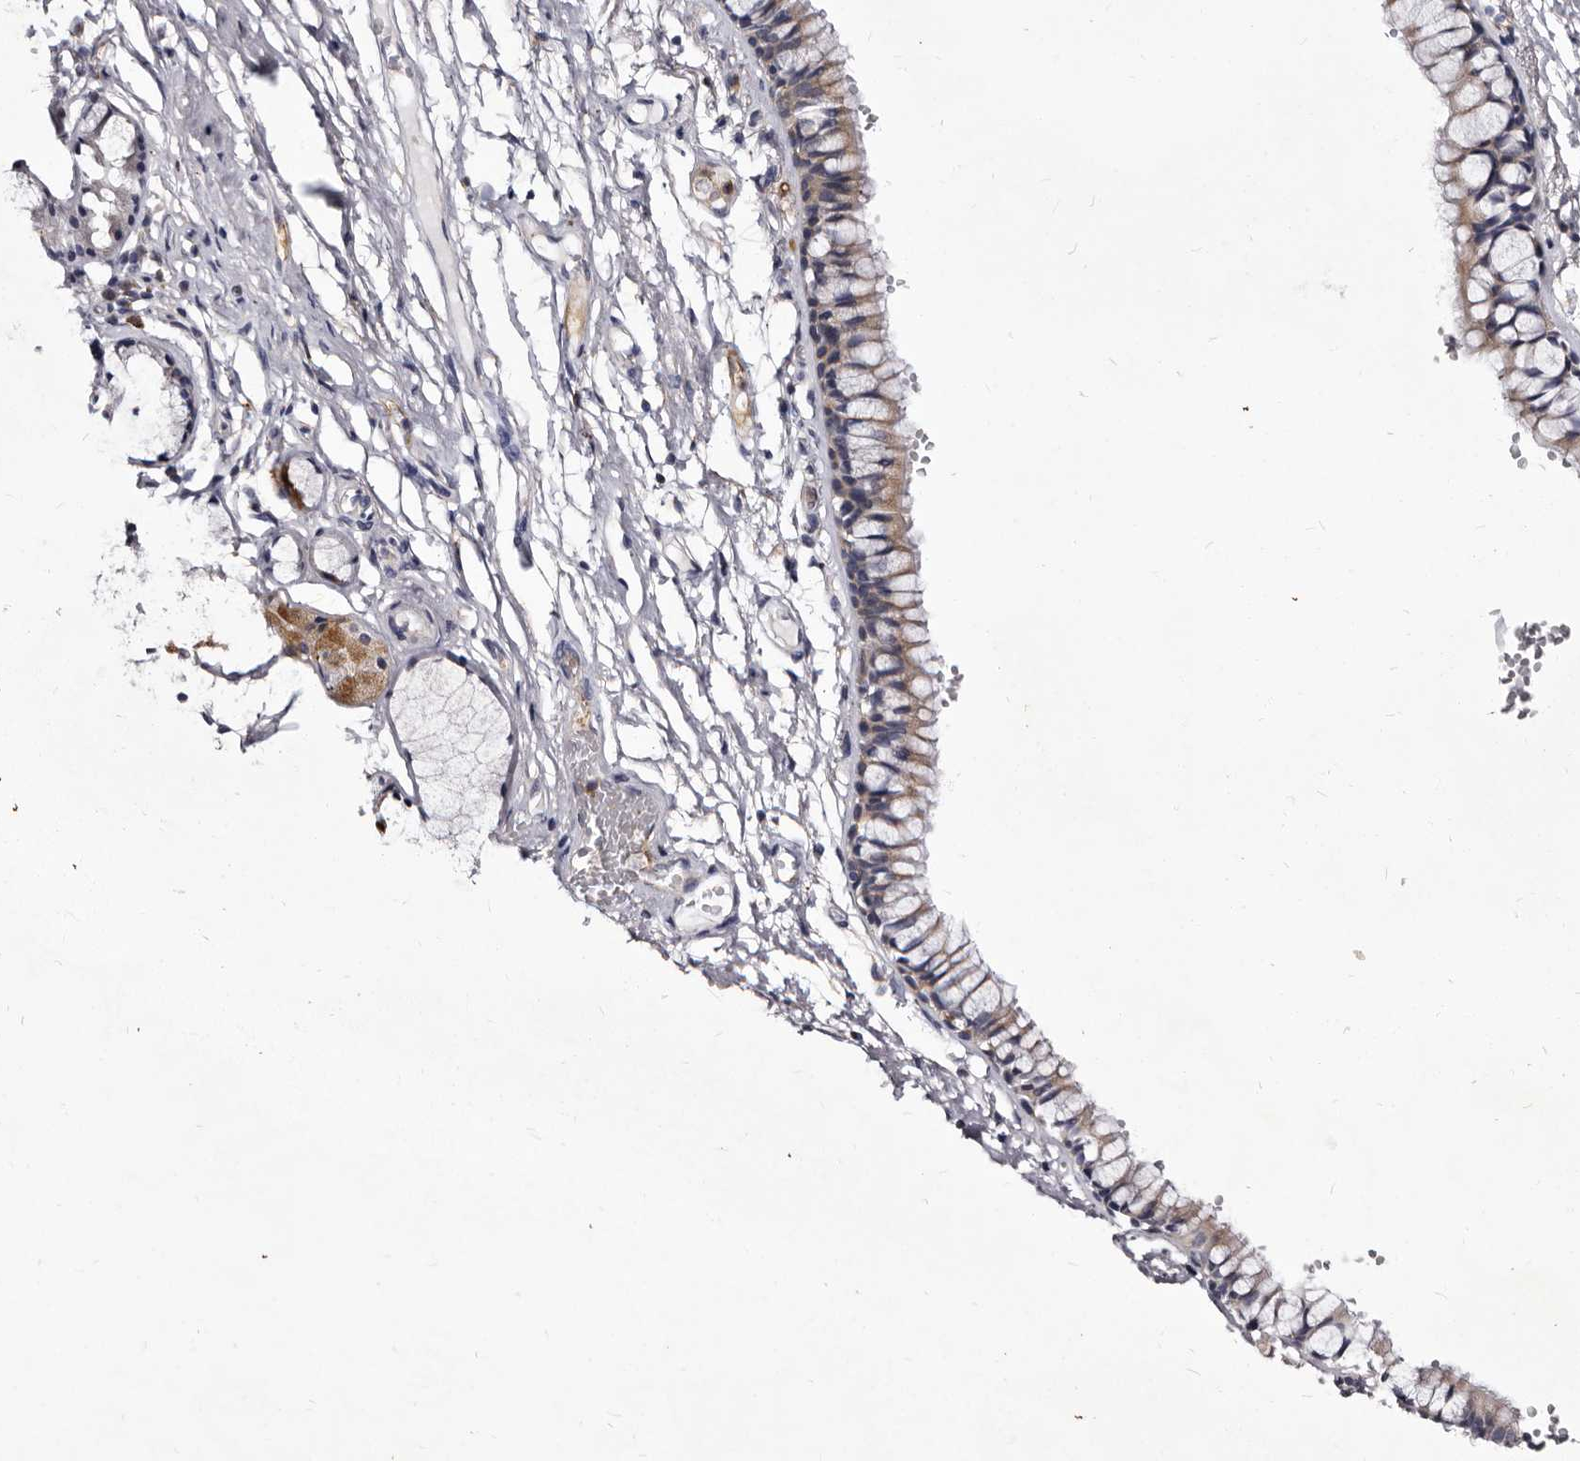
{"staining": {"intensity": "negative", "quantity": "none", "location": "none"}, "tissue": "adipose tissue", "cell_type": "Adipocytes", "image_type": "normal", "snomed": [{"axis": "morphology", "description": "Normal tissue, NOS"}, {"axis": "topography", "description": "Cartilage tissue"}, {"axis": "topography", "description": "Bronchus"}], "caption": "Adipocytes are negative for brown protein staining in unremarkable adipose tissue. Brightfield microscopy of IHC stained with DAB (3,3'-diaminobenzidine) (brown) and hematoxylin (blue), captured at high magnification.", "gene": "AUNIP", "patient": {"sex": "female", "age": 73}}